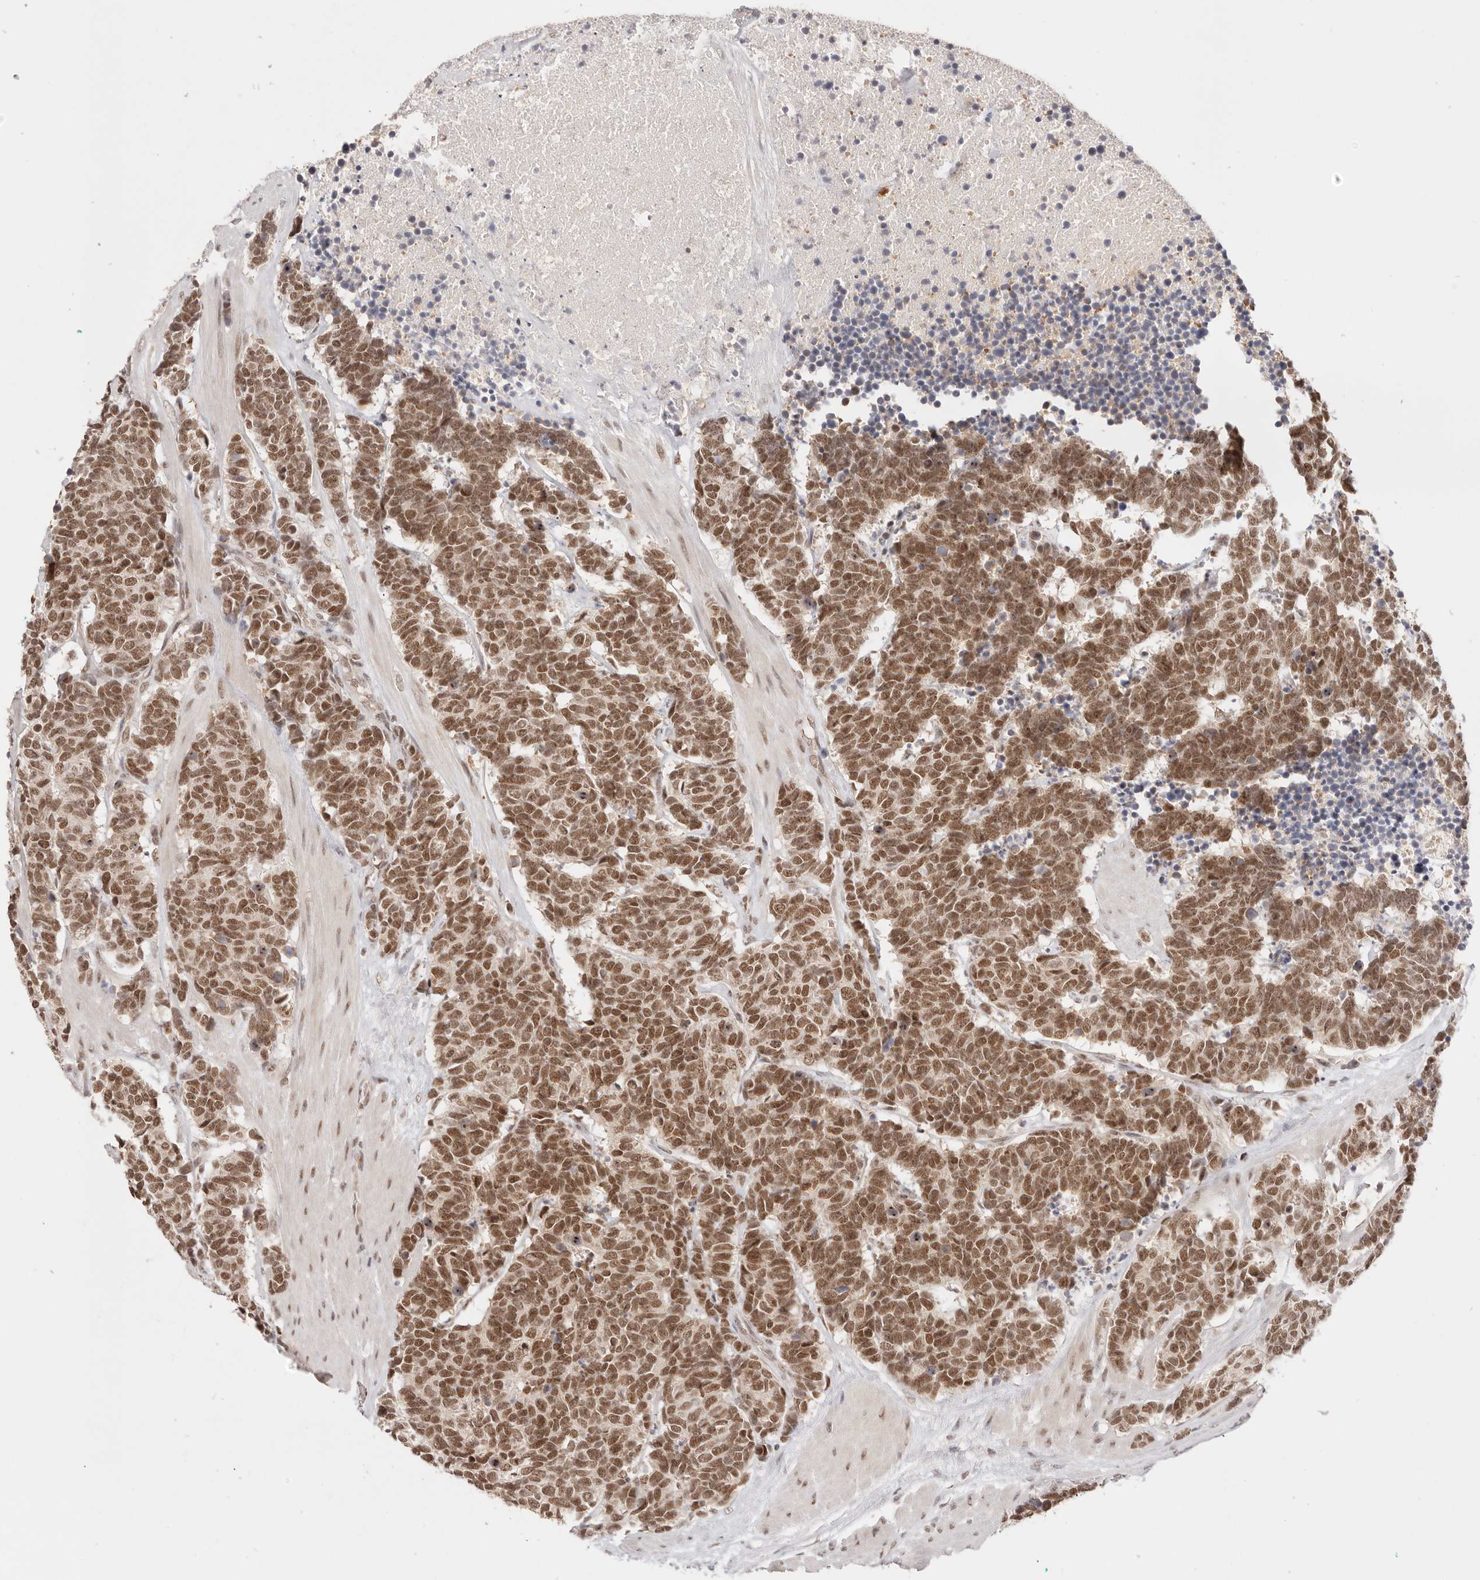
{"staining": {"intensity": "moderate", "quantity": ">75%", "location": "nuclear"}, "tissue": "carcinoid", "cell_type": "Tumor cells", "image_type": "cancer", "snomed": [{"axis": "morphology", "description": "Carcinoma, NOS"}, {"axis": "morphology", "description": "Carcinoid, malignant, NOS"}, {"axis": "topography", "description": "Urinary bladder"}], "caption": "Carcinoma stained for a protein reveals moderate nuclear positivity in tumor cells.", "gene": "RFC3", "patient": {"sex": "male", "age": 57}}